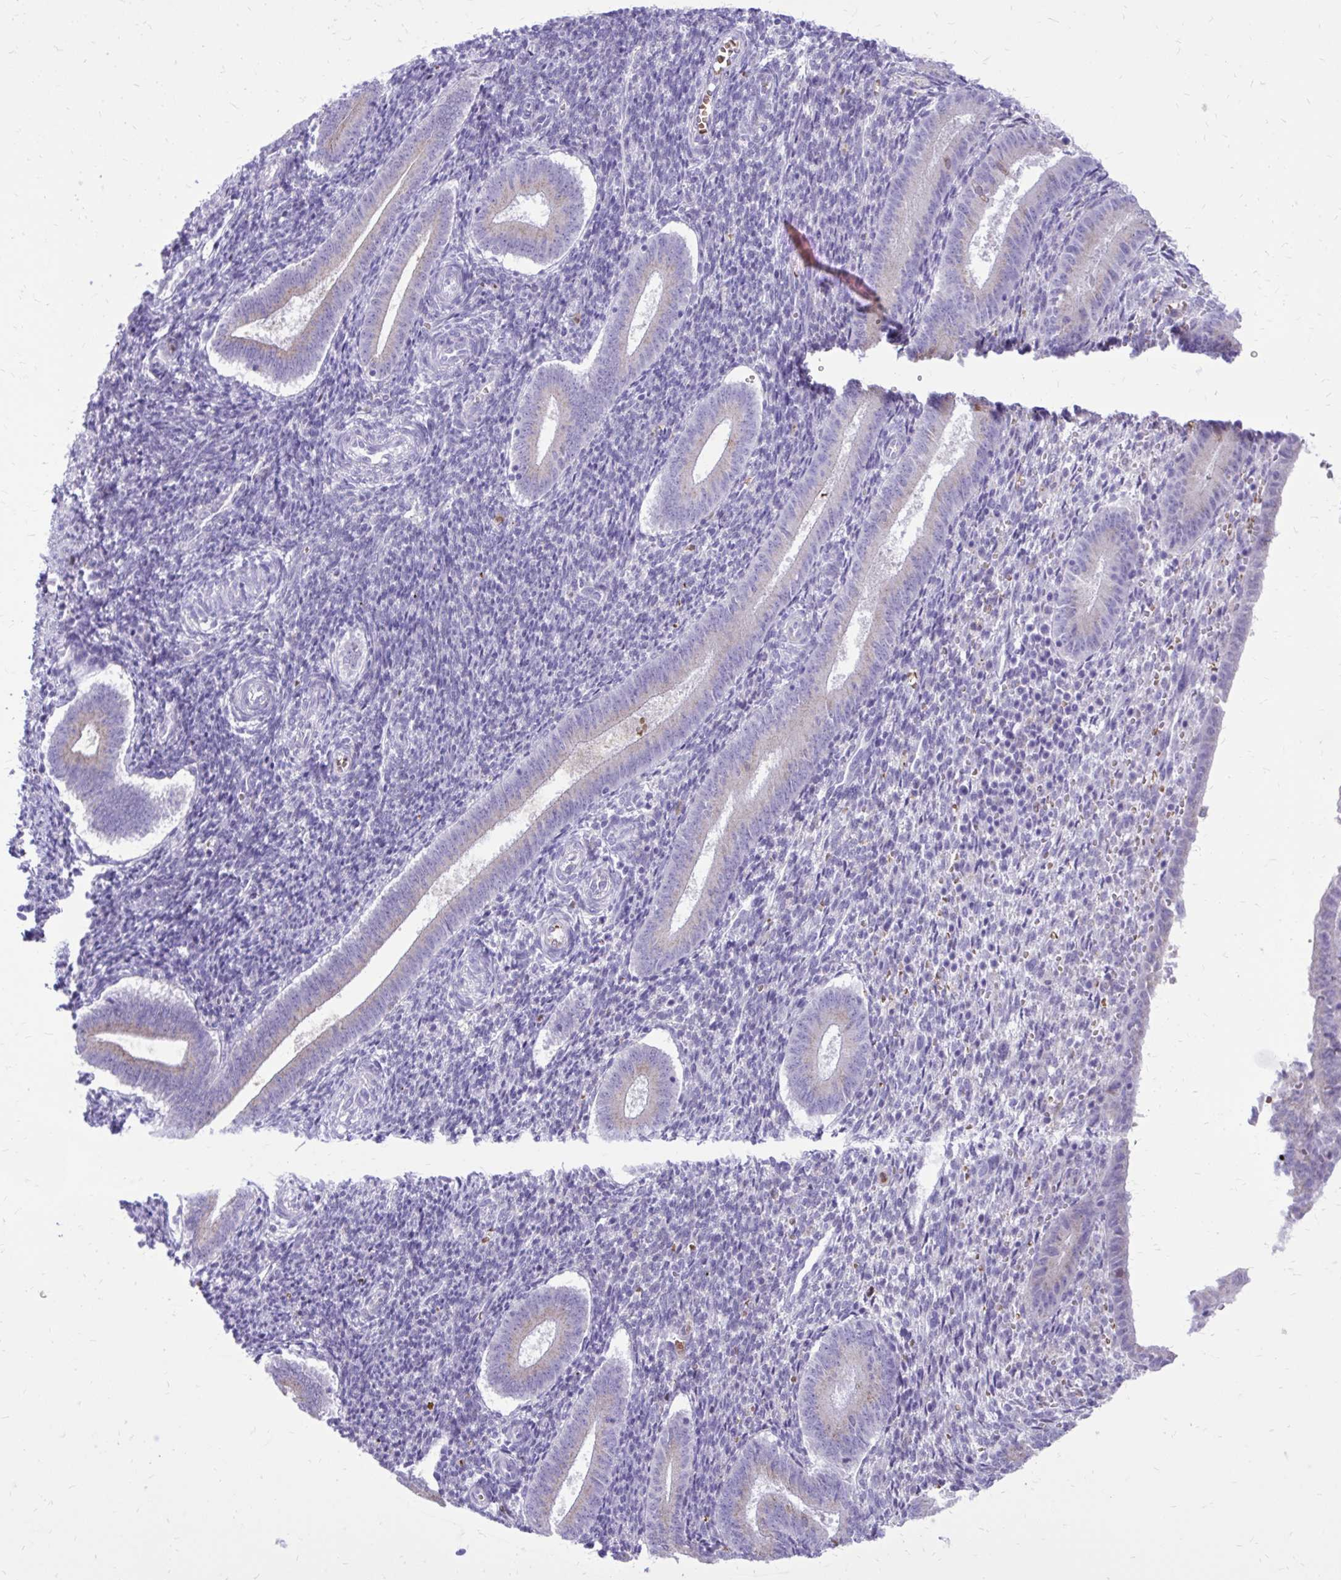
{"staining": {"intensity": "negative", "quantity": "none", "location": "none"}, "tissue": "endometrium", "cell_type": "Cells in endometrial stroma", "image_type": "normal", "snomed": [{"axis": "morphology", "description": "Normal tissue, NOS"}, {"axis": "topography", "description": "Endometrium"}], "caption": "Immunohistochemistry (IHC) micrograph of unremarkable endometrium: endometrium stained with DAB demonstrates no significant protein staining in cells in endometrial stroma.", "gene": "CAT", "patient": {"sex": "female", "age": 25}}